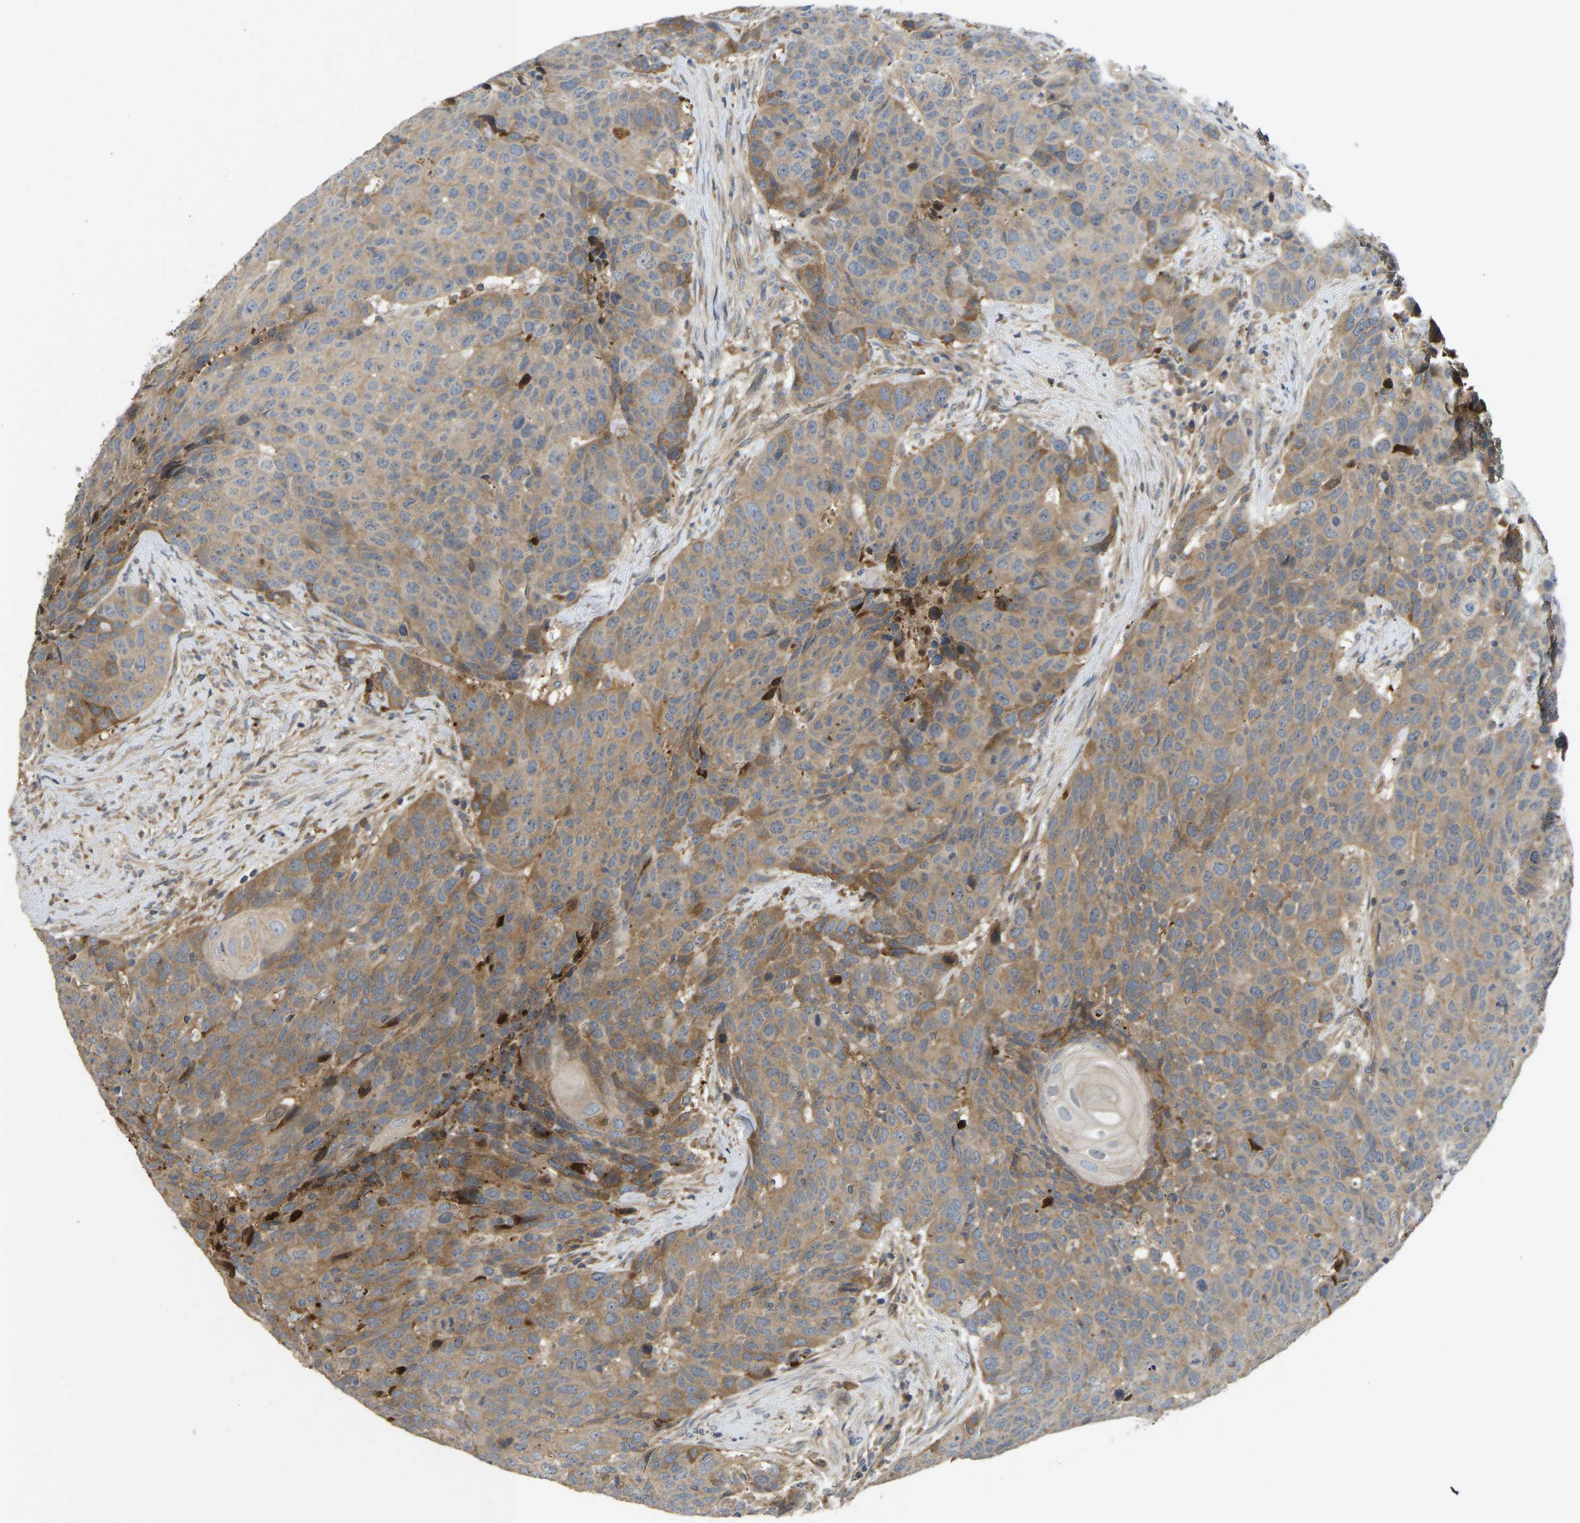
{"staining": {"intensity": "moderate", "quantity": ">75%", "location": "cytoplasmic/membranous"}, "tissue": "head and neck cancer", "cell_type": "Tumor cells", "image_type": "cancer", "snomed": [{"axis": "morphology", "description": "Squamous cell carcinoma, NOS"}, {"axis": "topography", "description": "Head-Neck"}], "caption": "A medium amount of moderate cytoplasmic/membranous staining is present in about >75% of tumor cells in head and neck squamous cell carcinoma tissue.", "gene": "VCPKMT", "patient": {"sex": "male", "age": 66}}